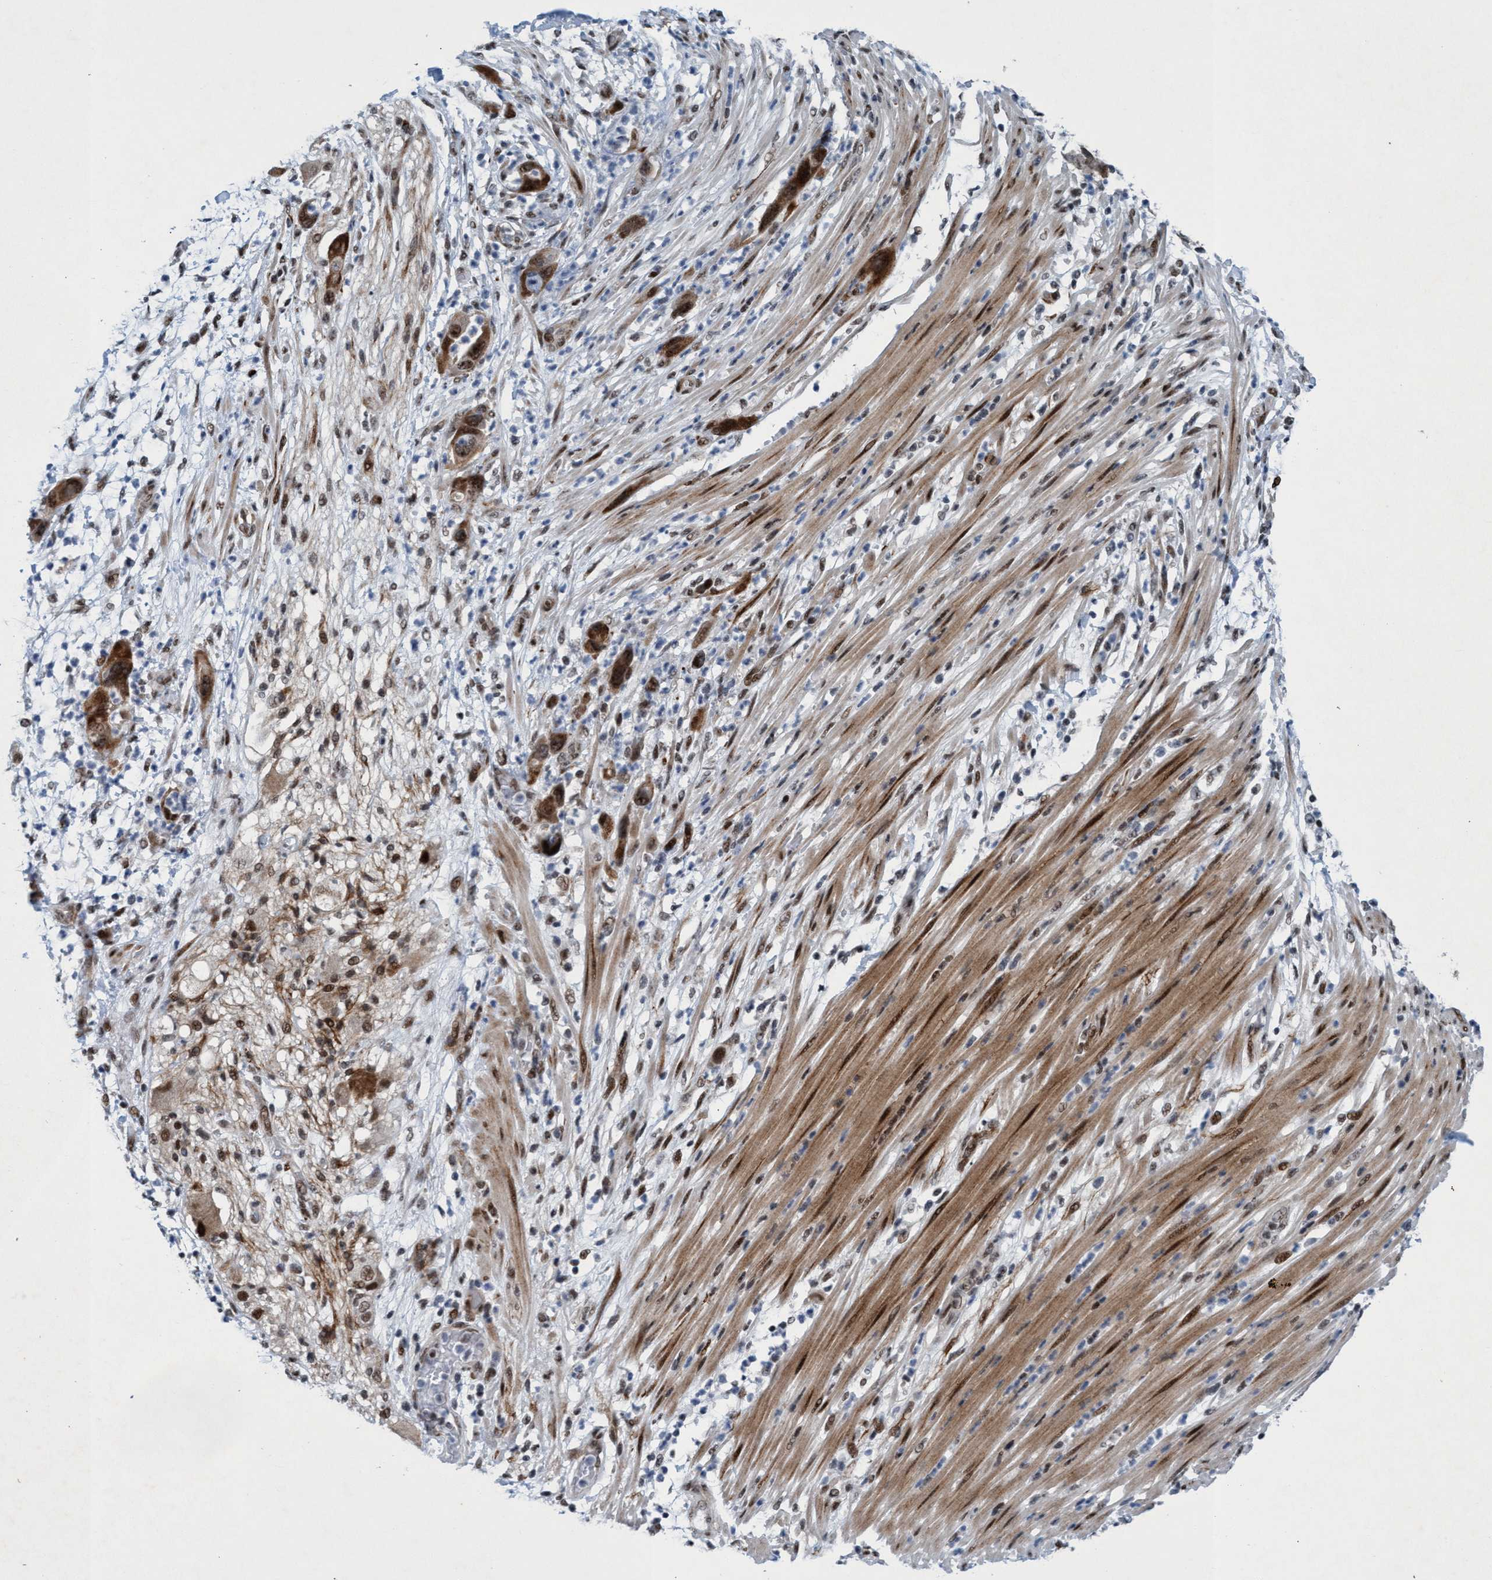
{"staining": {"intensity": "strong", "quantity": ">75%", "location": "cytoplasmic/membranous,nuclear"}, "tissue": "pancreatic cancer", "cell_type": "Tumor cells", "image_type": "cancer", "snomed": [{"axis": "morphology", "description": "Adenocarcinoma, NOS"}, {"axis": "topography", "description": "Pancreas"}], "caption": "About >75% of tumor cells in pancreatic cancer exhibit strong cytoplasmic/membranous and nuclear protein positivity as visualized by brown immunohistochemical staining.", "gene": "CWC27", "patient": {"sex": "female", "age": 71}}